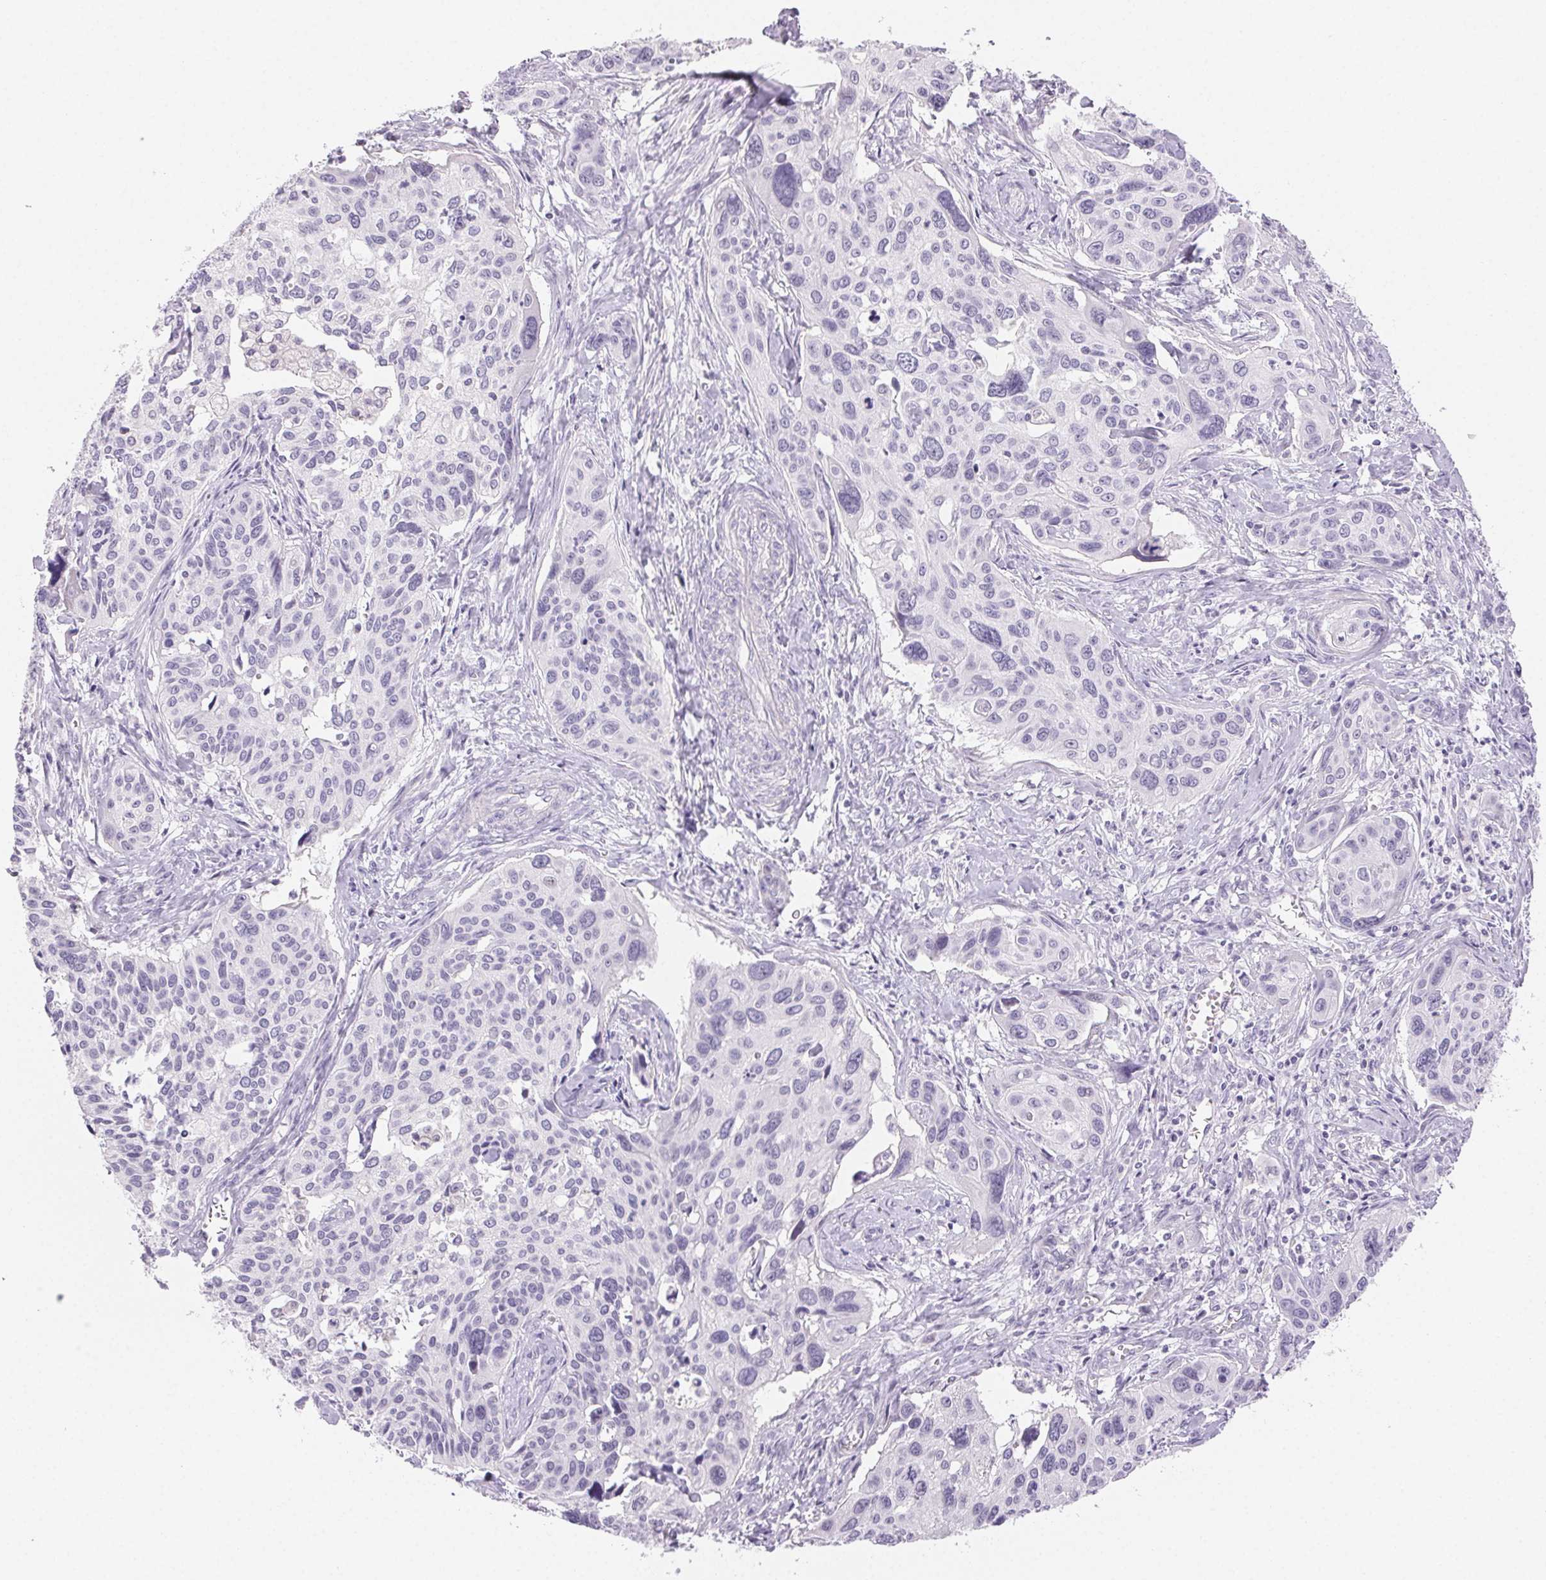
{"staining": {"intensity": "negative", "quantity": "none", "location": "none"}, "tissue": "cervical cancer", "cell_type": "Tumor cells", "image_type": "cancer", "snomed": [{"axis": "morphology", "description": "Squamous cell carcinoma, NOS"}, {"axis": "topography", "description": "Cervix"}], "caption": "A micrograph of cervical cancer stained for a protein shows no brown staining in tumor cells.", "gene": "BPIFB2", "patient": {"sex": "female", "age": 31}}